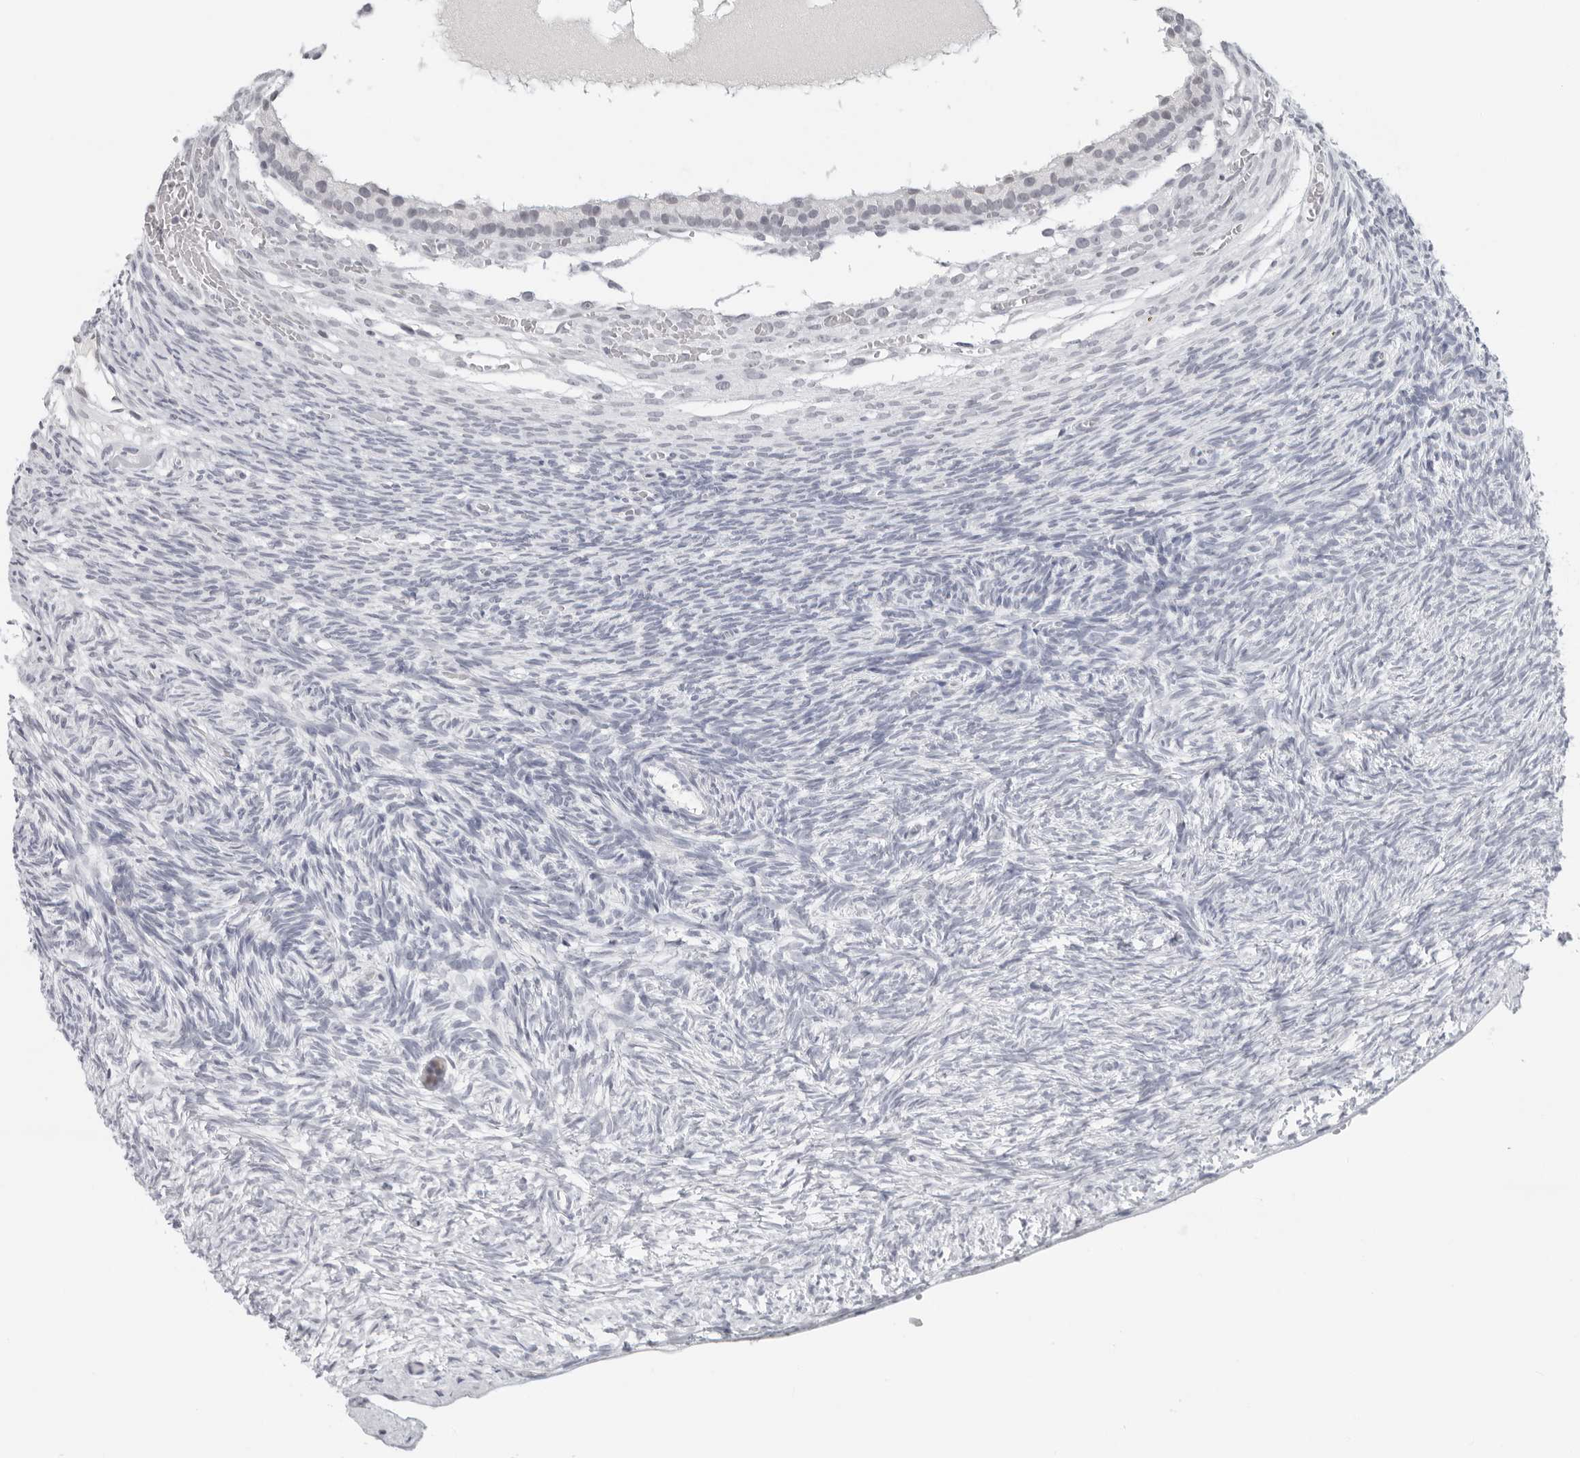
{"staining": {"intensity": "negative", "quantity": "none", "location": "none"}, "tissue": "ovary", "cell_type": "Follicle cells", "image_type": "normal", "snomed": [{"axis": "morphology", "description": "Normal tissue, NOS"}, {"axis": "topography", "description": "Ovary"}], "caption": "This is an IHC image of normal ovary. There is no positivity in follicle cells.", "gene": "FLG2", "patient": {"sex": "female", "age": 34}}